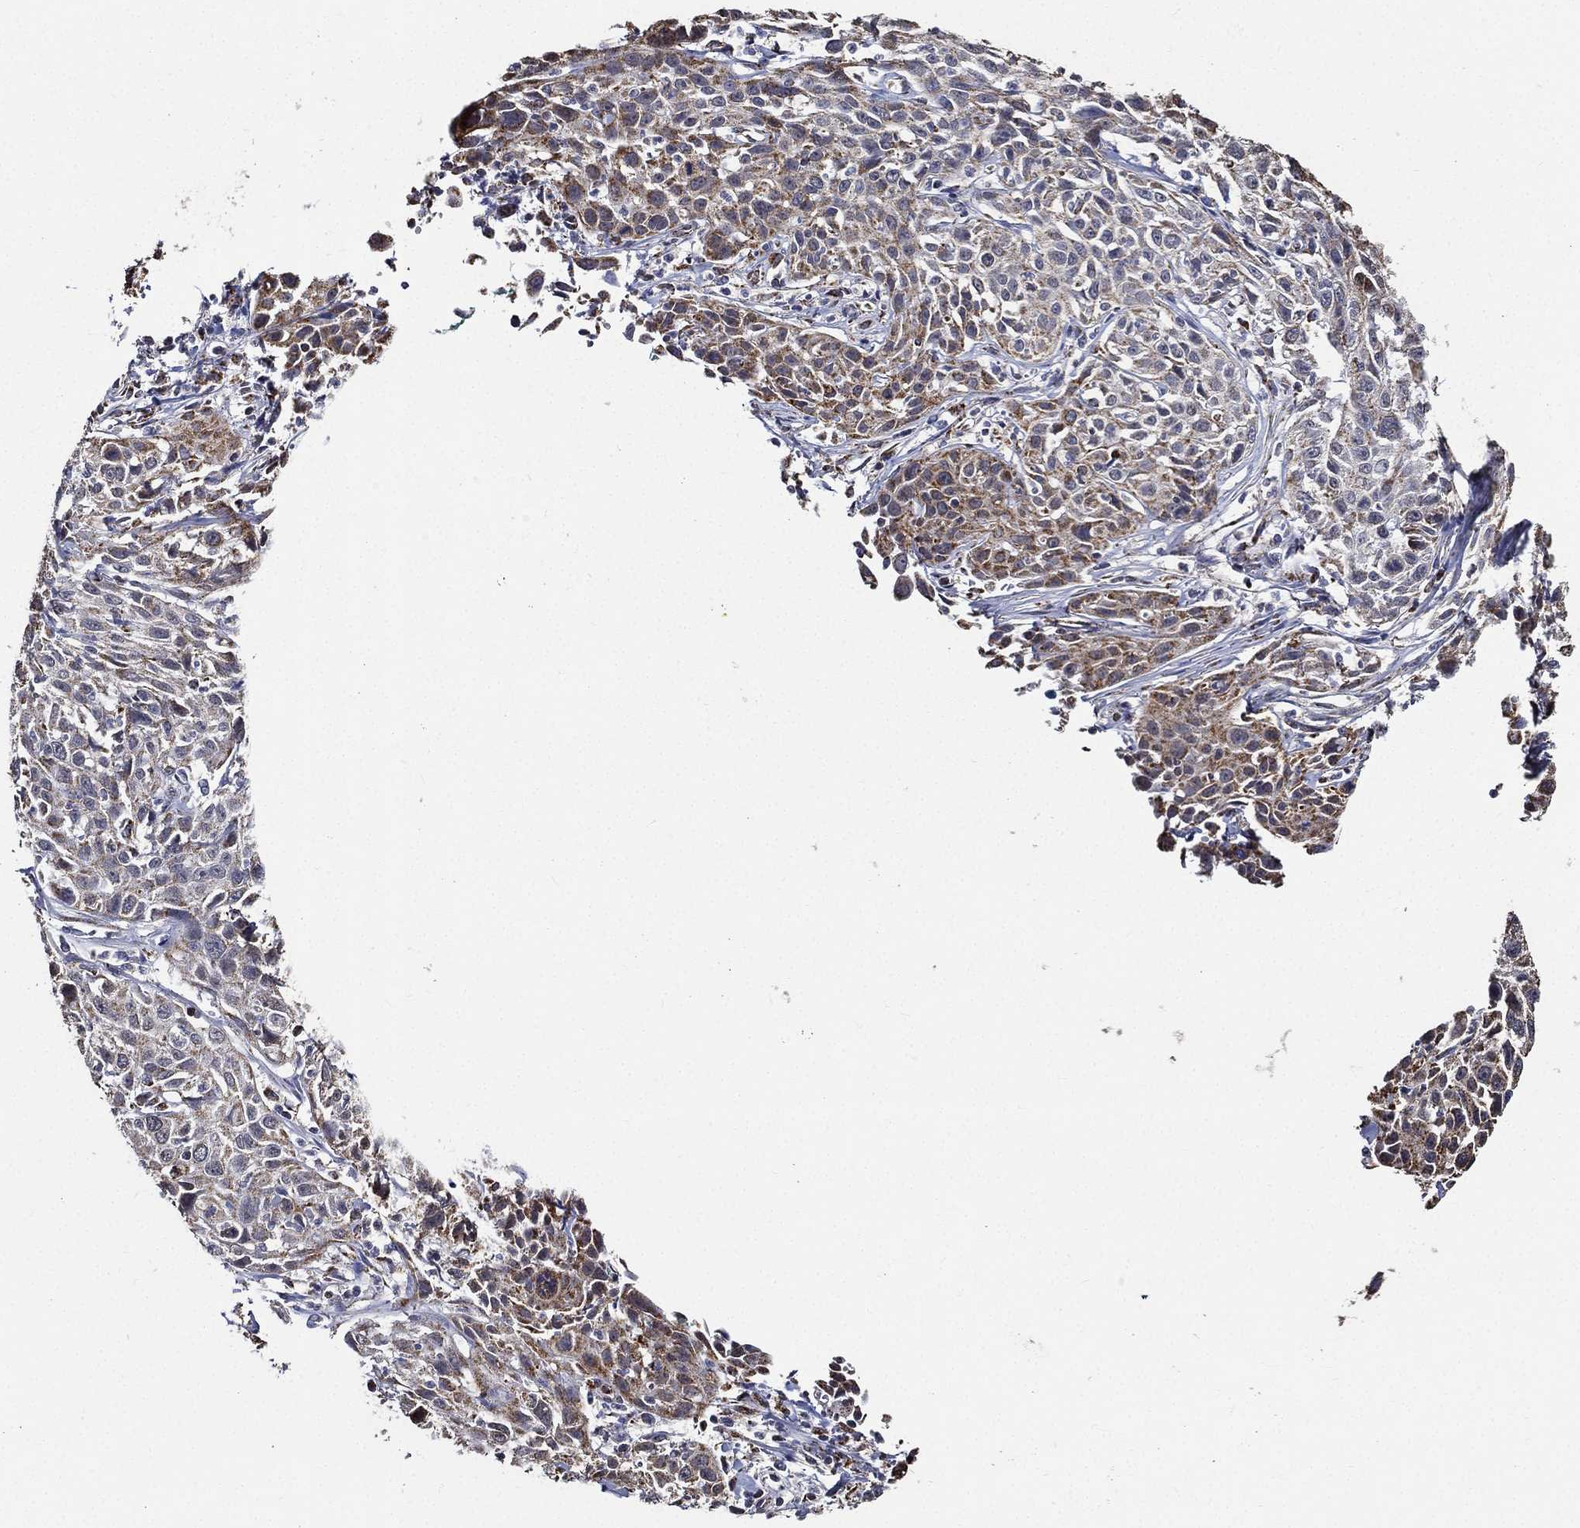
{"staining": {"intensity": "moderate", "quantity": "<25%", "location": "cytoplasmic/membranous"}, "tissue": "cervical cancer", "cell_type": "Tumor cells", "image_type": "cancer", "snomed": [{"axis": "morphology", "description": "Squamous cell carcinoma, NOS"}, {"axis": "topography", "description": "Cervix"}], "caption": "Squamous cell carcinoma (cervical) was stained to show a protein in brown. There is low levels of moderate cytoplasmic/membranous expression in about <25% of tumor cells.", "gene": "NDUFAB1", "patient": {"sex": "female", "age": 26}}